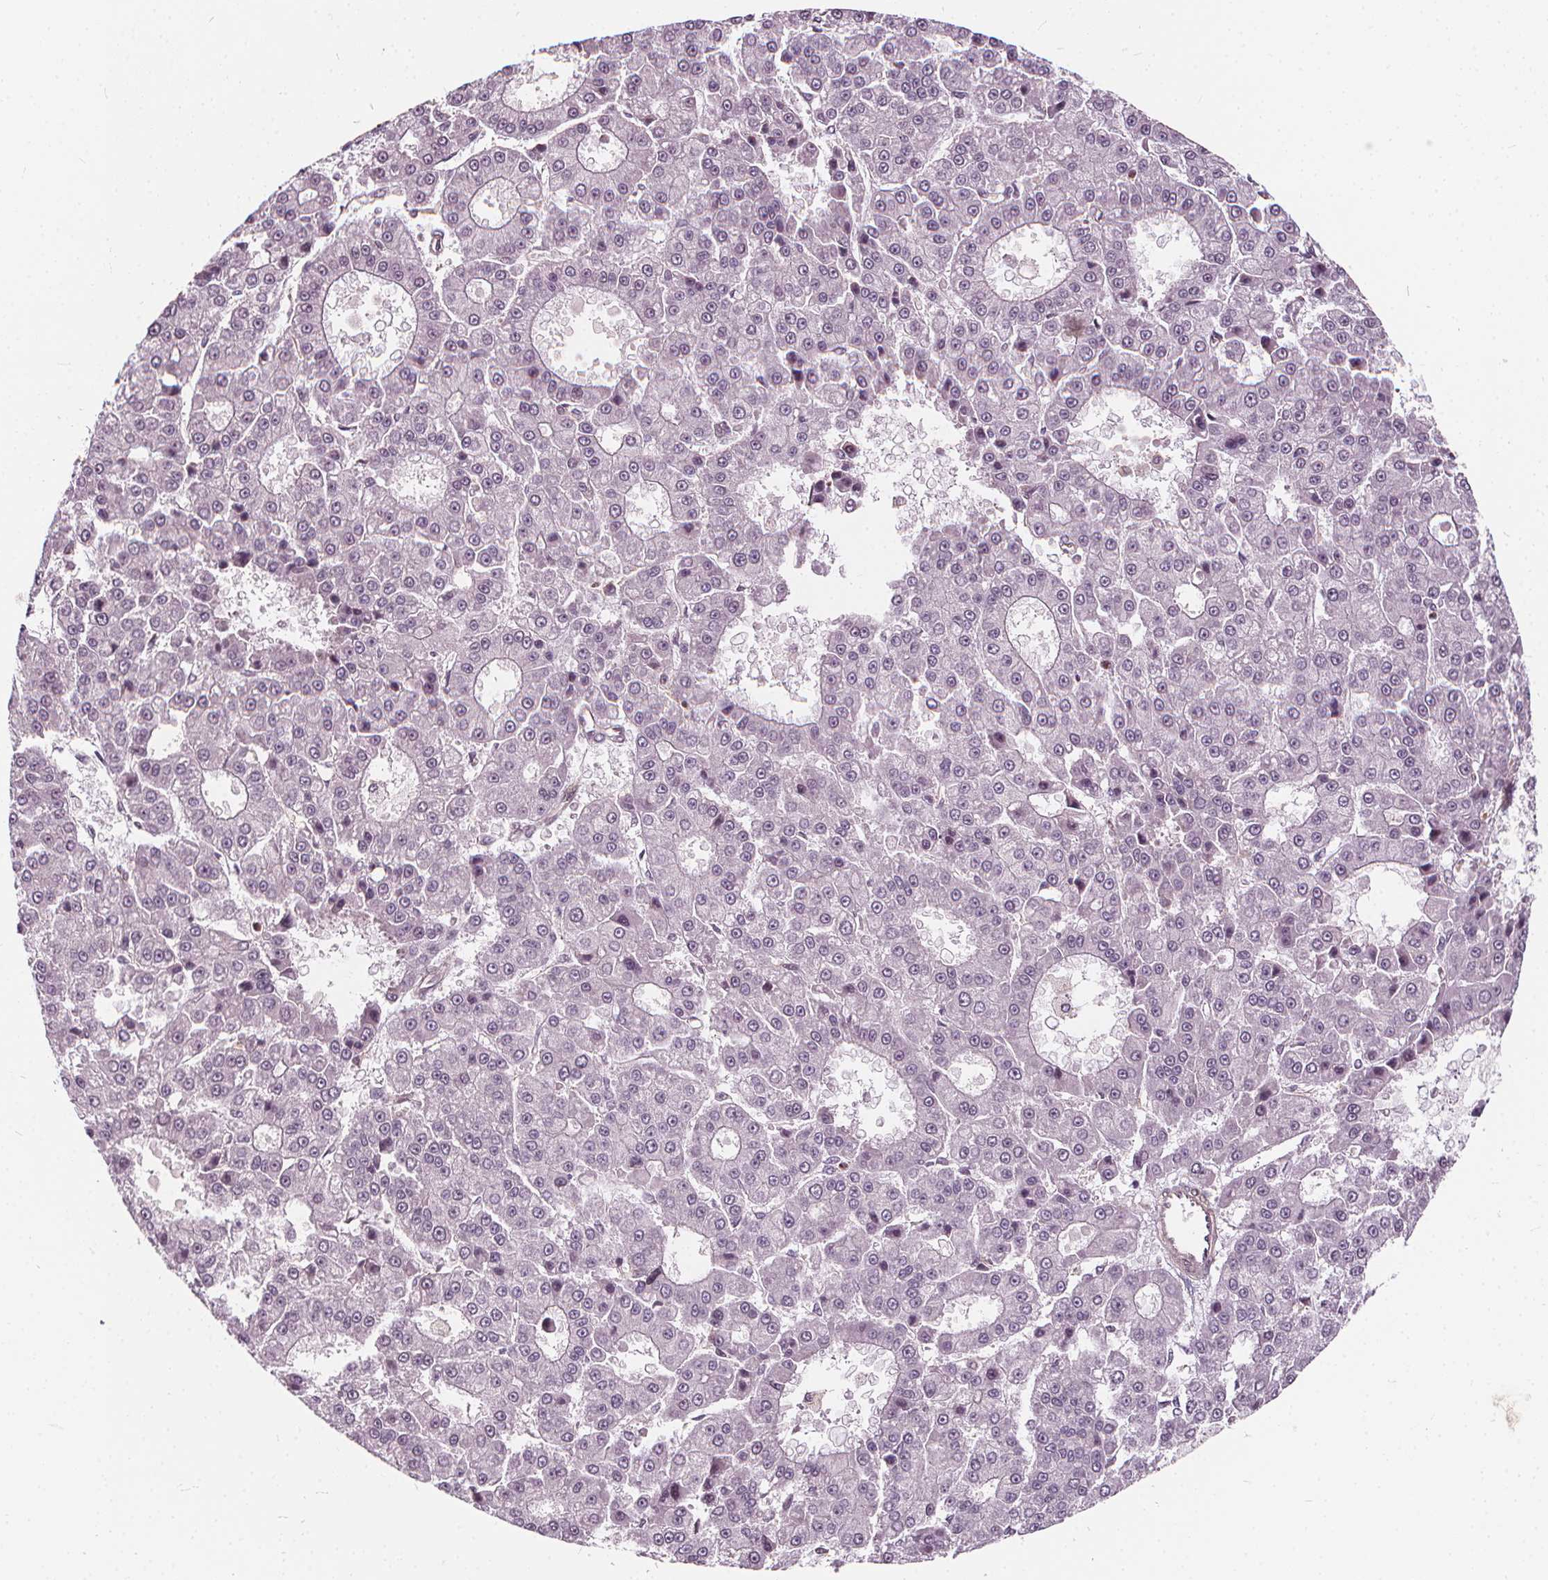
{"staining": {"intensity": "negative", "quantity": "none", "location": "none"}, "tissue": "liver cancer", "cell_type": "Tumor cells", "image_type": "cancer", "snomed": [{"axis": "morphology", "description": "Carcinoma, Hepatocellular, NOS"}, {"axis": "topography", "description": "Liver"}], "caption": "Immunohistochemical staining of human hepatocellular carcinoma (liver) displays no significant positivity in tumor cells. Nuclei are stained in blue.", "gene": "INPP5E", "patient": {"sex": "male", "age": 70}}